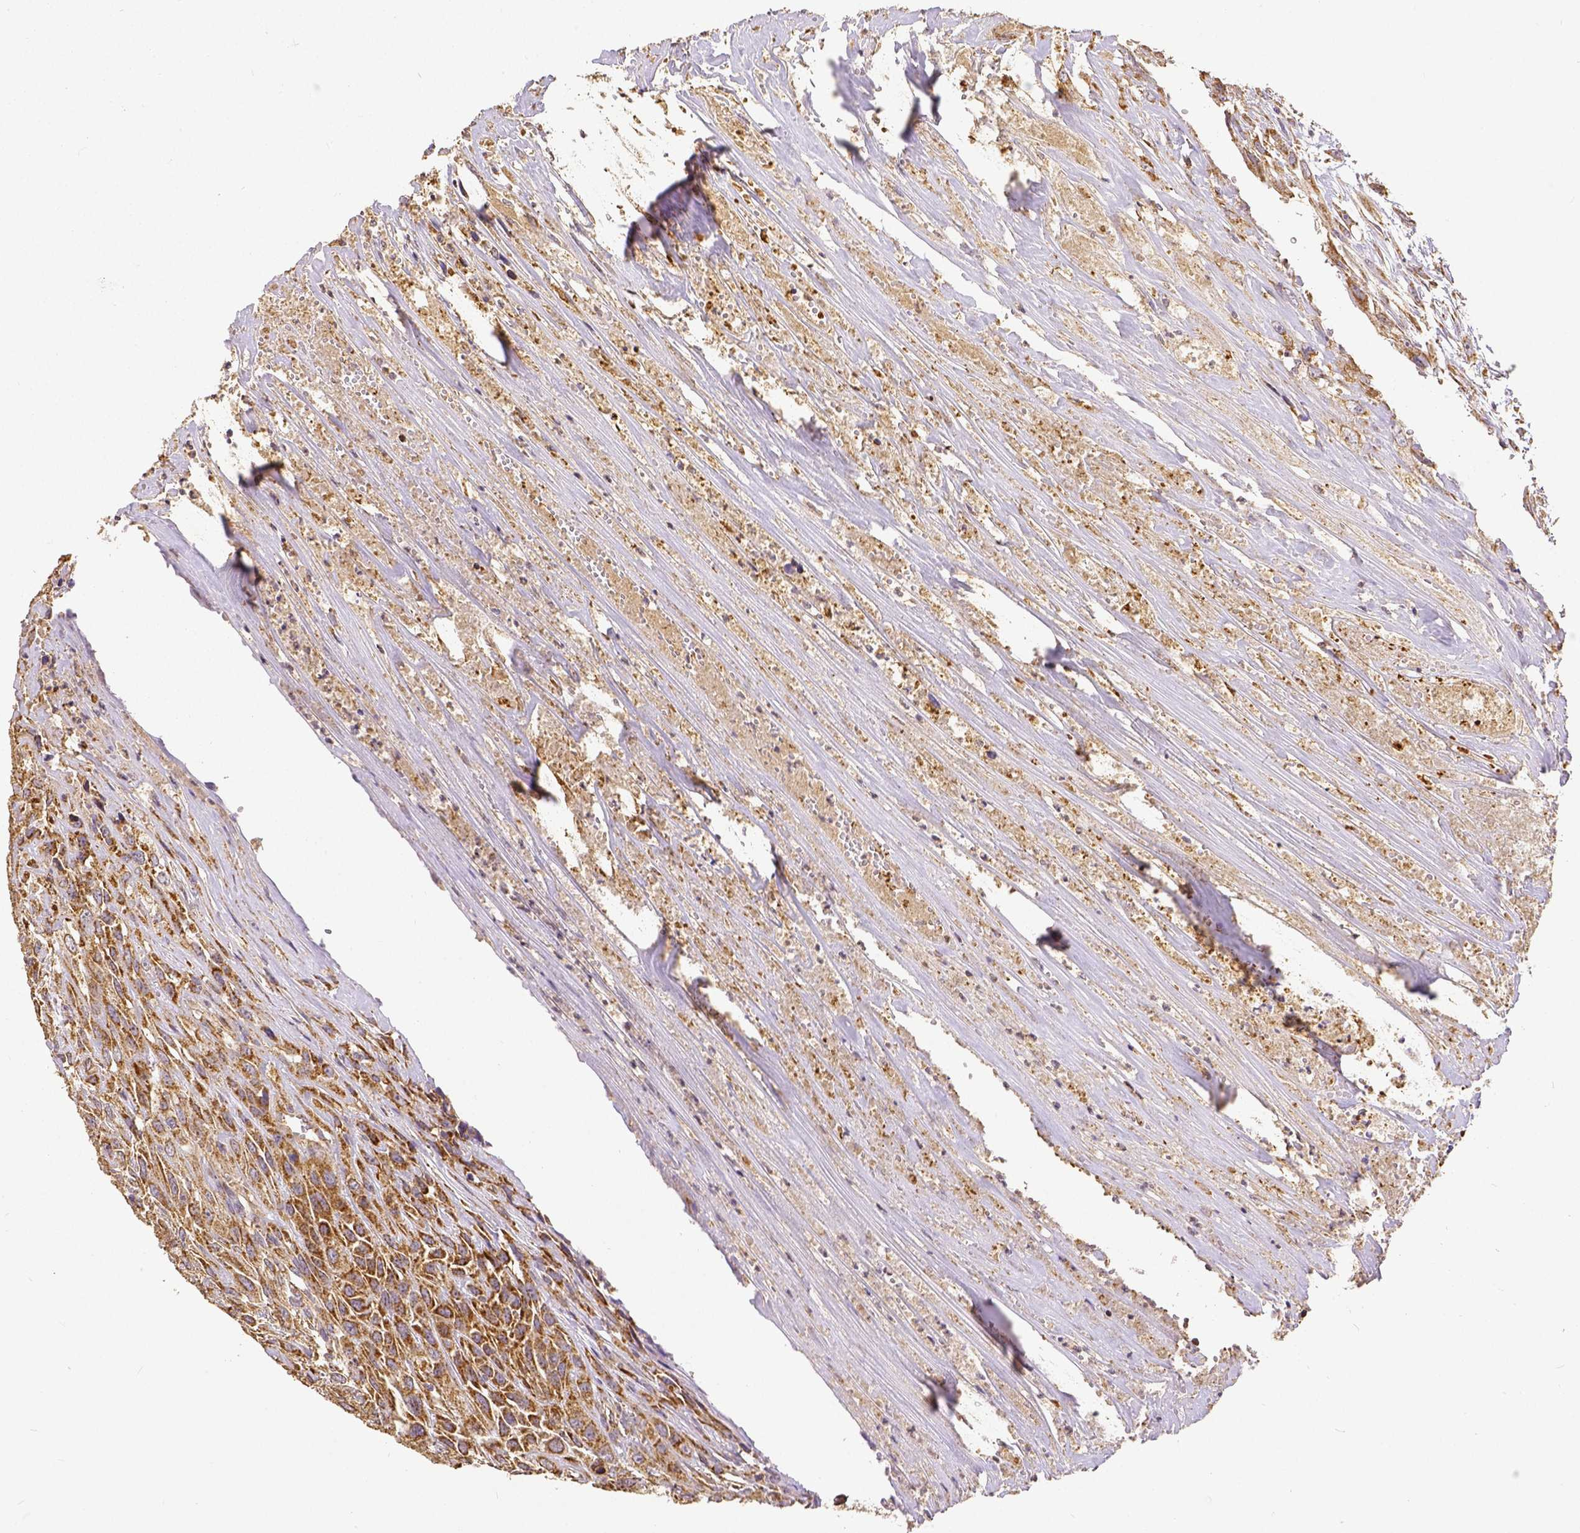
{"staining": {"intensity": "moderate", "quantity": ">75%", "location": "cytoplasmic/membranous"}, "tissue": "urothelial cancer", "cell_type": "Tumor cells", "image_type": "cancer", "snomed": [{"axis": "morphology", "description": "Urothelial carcinoma, High grade"}, {"axis": "topography", "description": "Urinary bladder"}], "caption": "Immunohistochemical staining of urothelial carcinoma (high-grade) displays medium levels of moderate cytoplasmic/membranous positivity in about >75% of tumor cells.", "gene": "SDHB", "patient": {"sex": "male", "age": 67}}